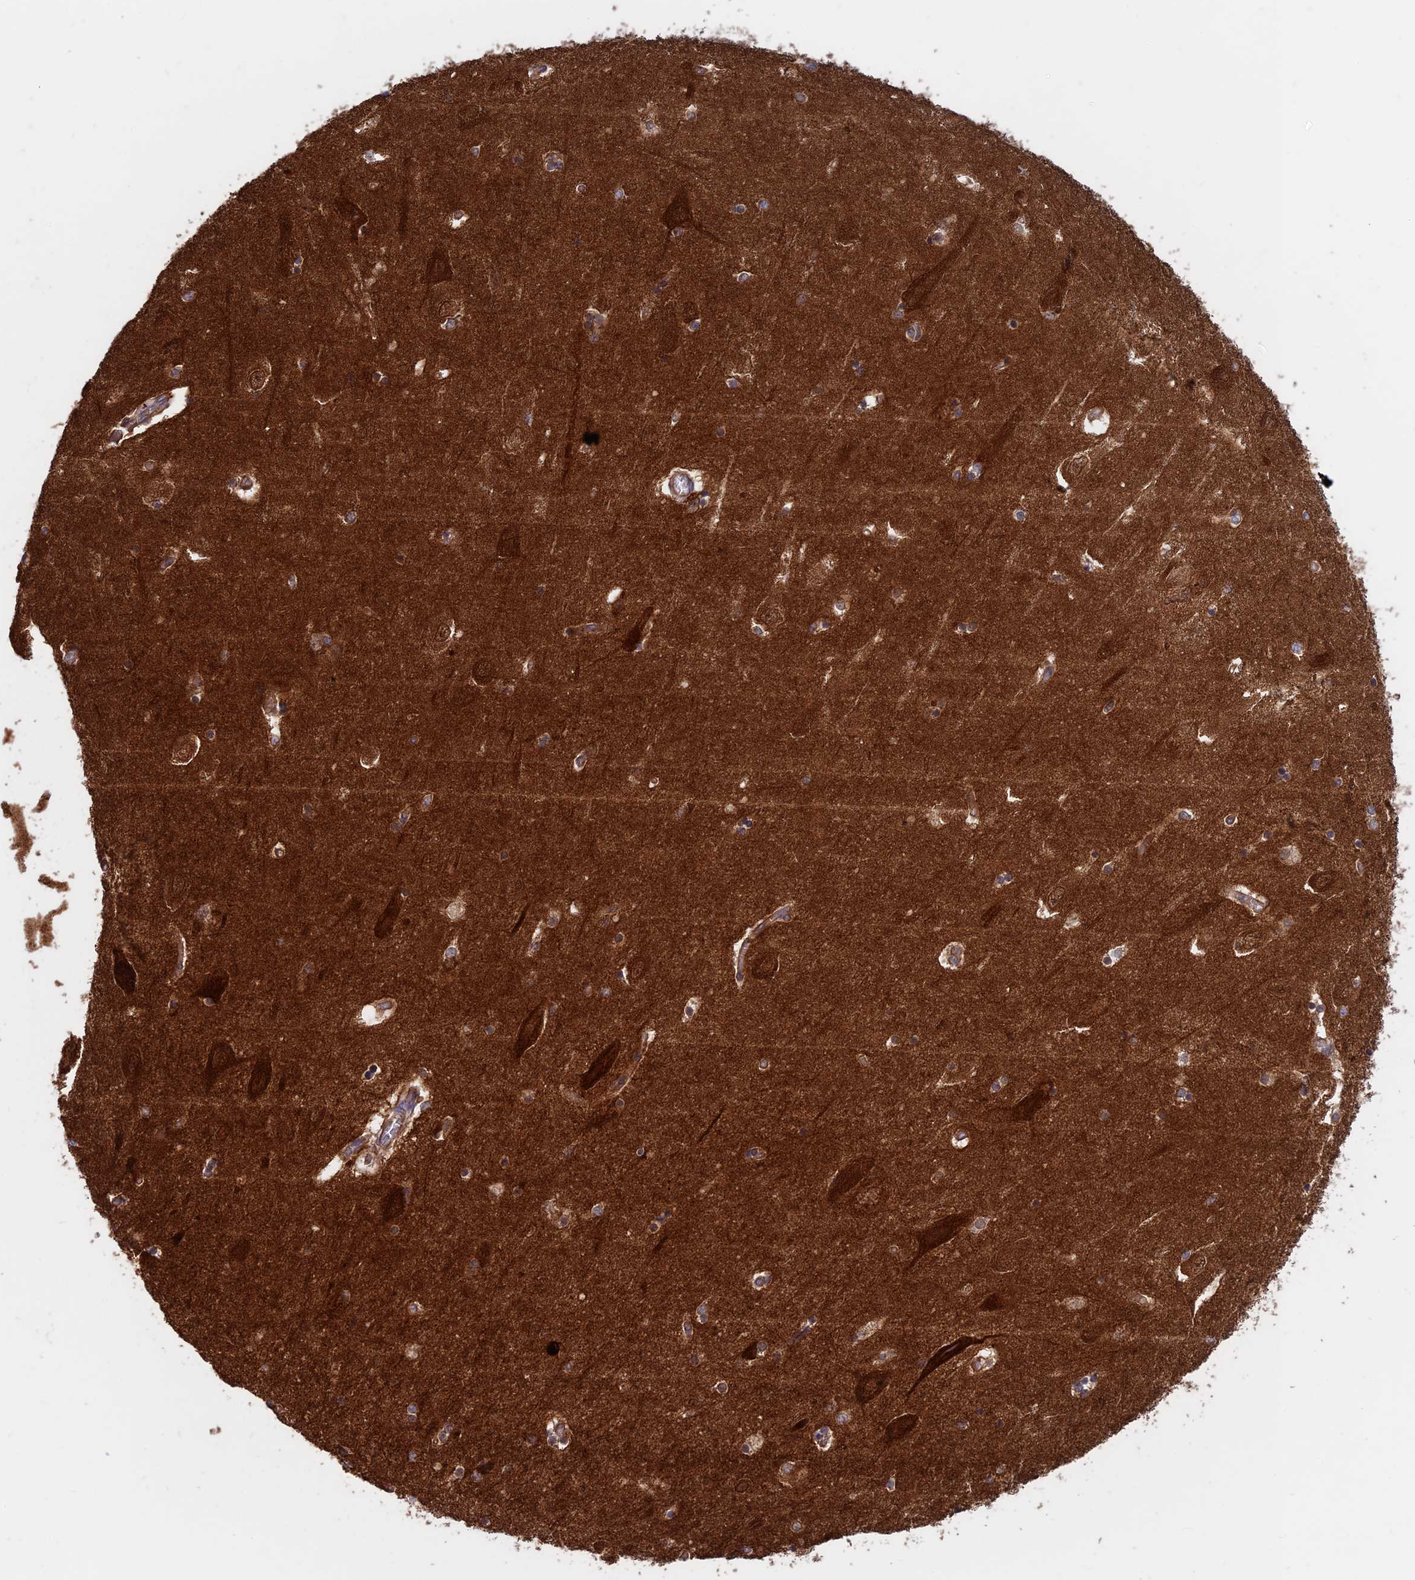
{"staining": {"intensity": "moderate", "quantity": "<25%", "location": "cytoplasmic/membranous"}, "tissue": "hippocampus", "cell_type": "Glial cells", "image_type": "normal", "snomed": [{"axis": "morphology", "description": "Normal tissue, NOS"}, {"axis": "topography", "description": "Hippocampus"}], "caption": "Immunohistochemical staining of benign human hippocampus demonstrates <25% levels of moderate cytoplasmic/membranous protein staining in about <25% of glial cells.", "gene": "DNM1L", "patient": {"sex": "female", "age": 54}}